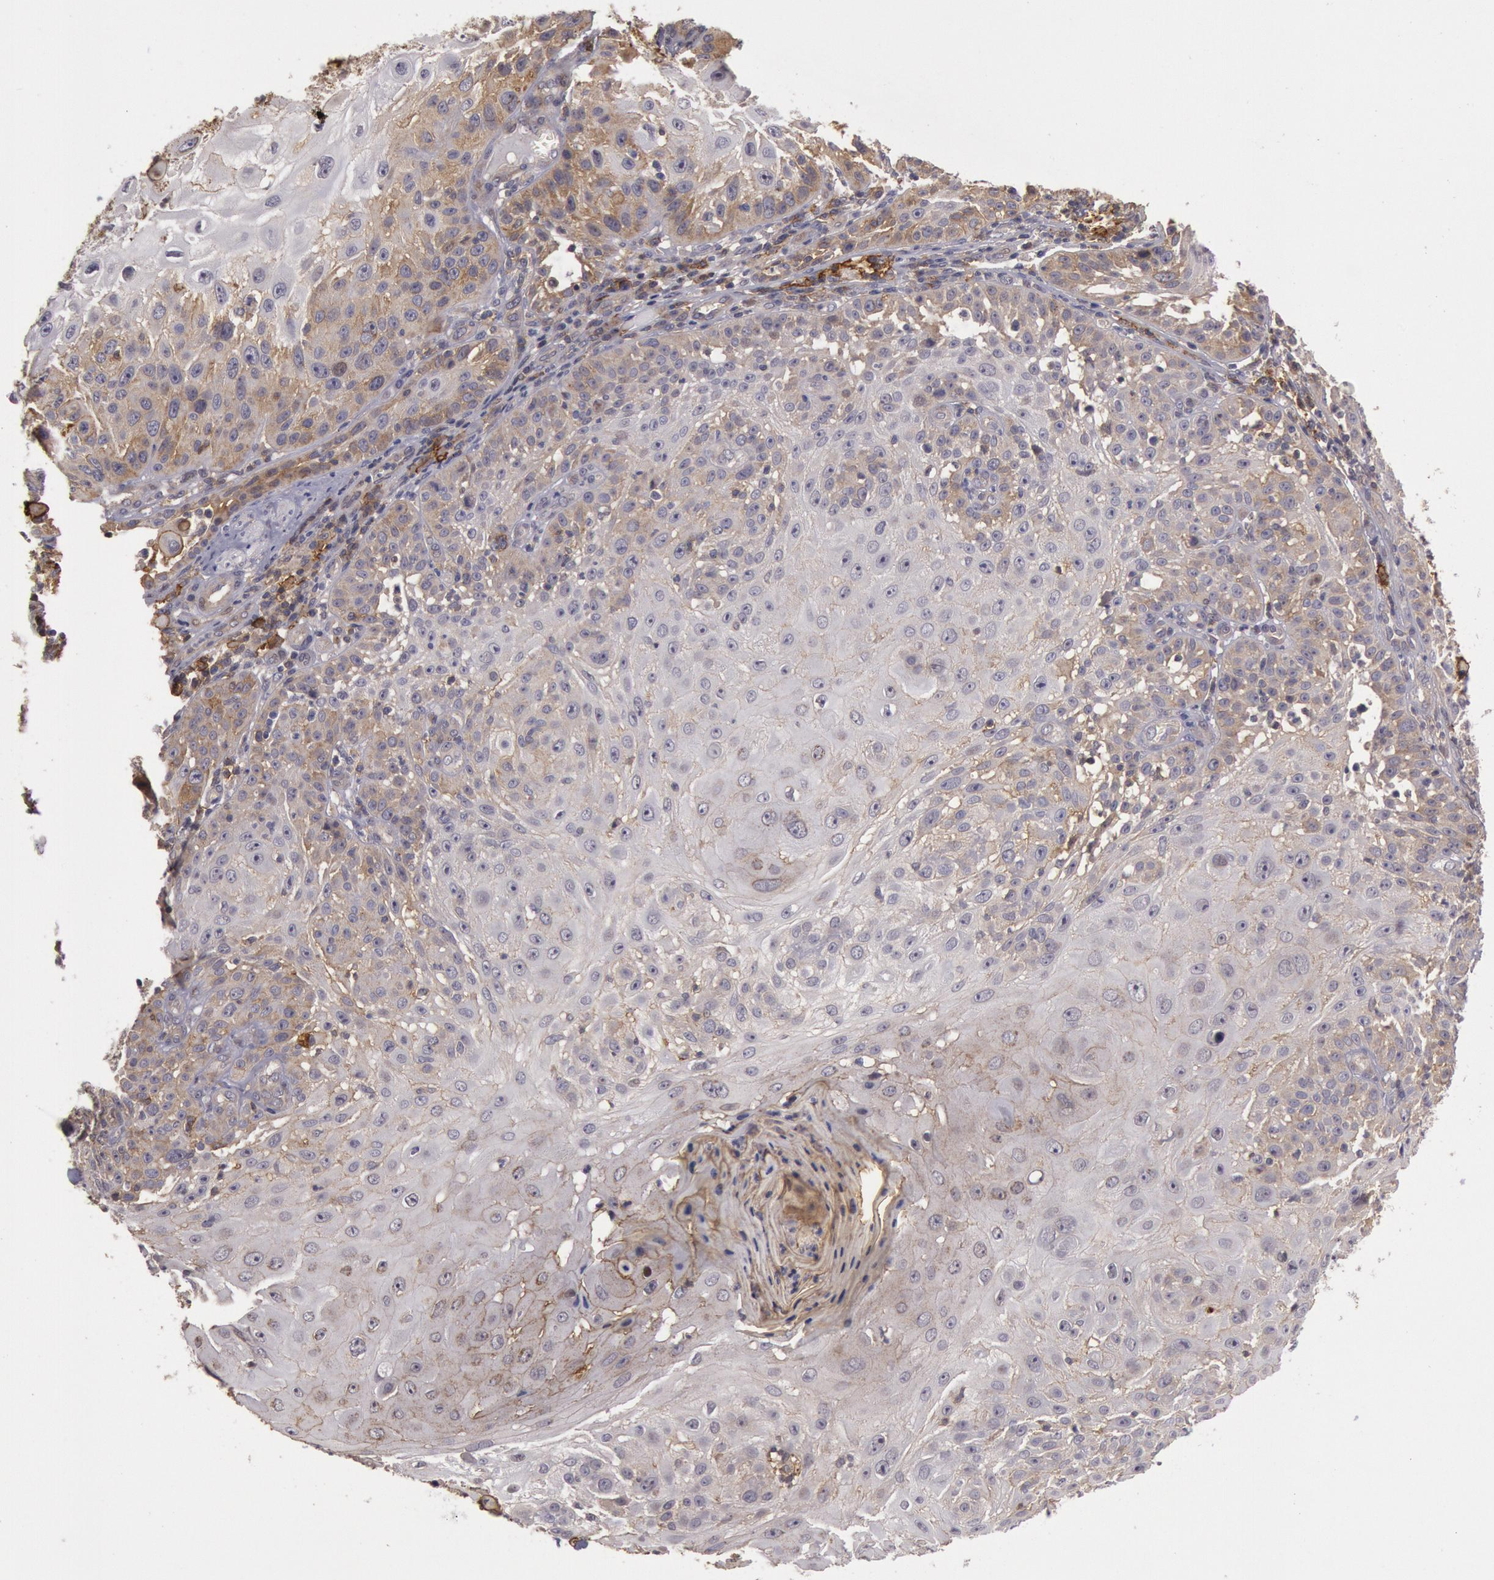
{"staining": {"intensity": "weak", "quantity": "25%-75%", "location": "cytoplasmic/membranous"}, "tissue": "skin cancer", "cell_type": "Tumor cells", "image_type": "cancer", "snomed": [{"axis": "morphology", "description": "Squamous cell carcinoma, NOS"}, {"axis": "topography", "description": "Skin"}], "caption": "Brown immunohistochemical staining in skin cancer exhibits weak cytoplasmic/membranous expression in about 25%-75% of tumor cells.", "gene": "TRIB2", "patient": {"sex": "female", "age": 89}}